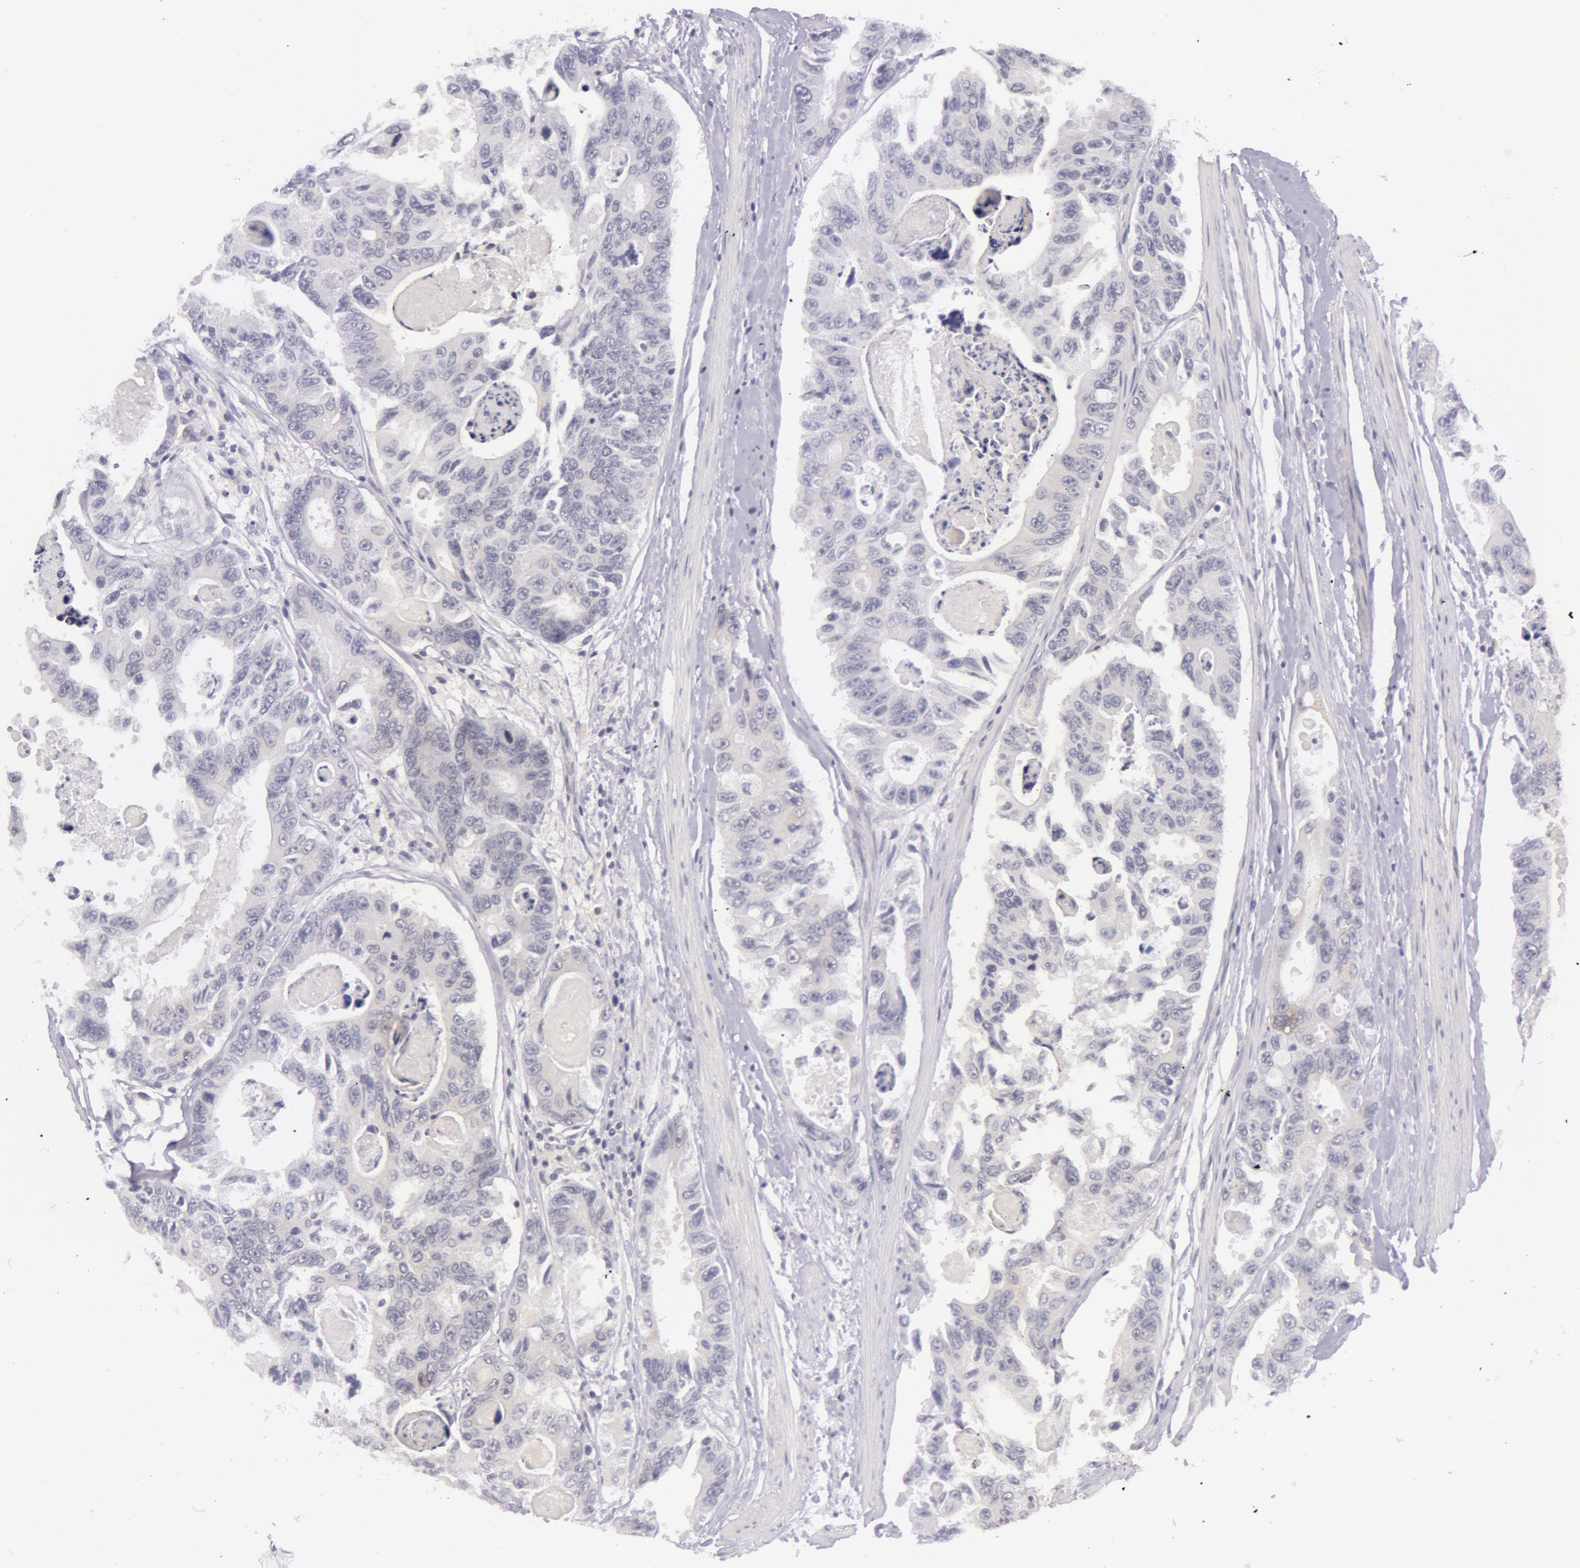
{"staining": {"intensity": "negative", "quantity": "none", "location": "none"}, "tissue": "colorectal cancer", "cell_type": "Tumor cells", "image_type": "cancer", "snomed": [{"axis": "morphology", "description": "Adenocarcinoma, NOS"}, {"axis": "topography", "description": "Colon"}], "caption": "Tumor cells show no significant expression in adenocarcinoma (colorectal). (DAB immunohistochemistry with hematoxylin counter stain).", "gene": "RBMY1F", "patient": {"sex": "female", "age": 86}}